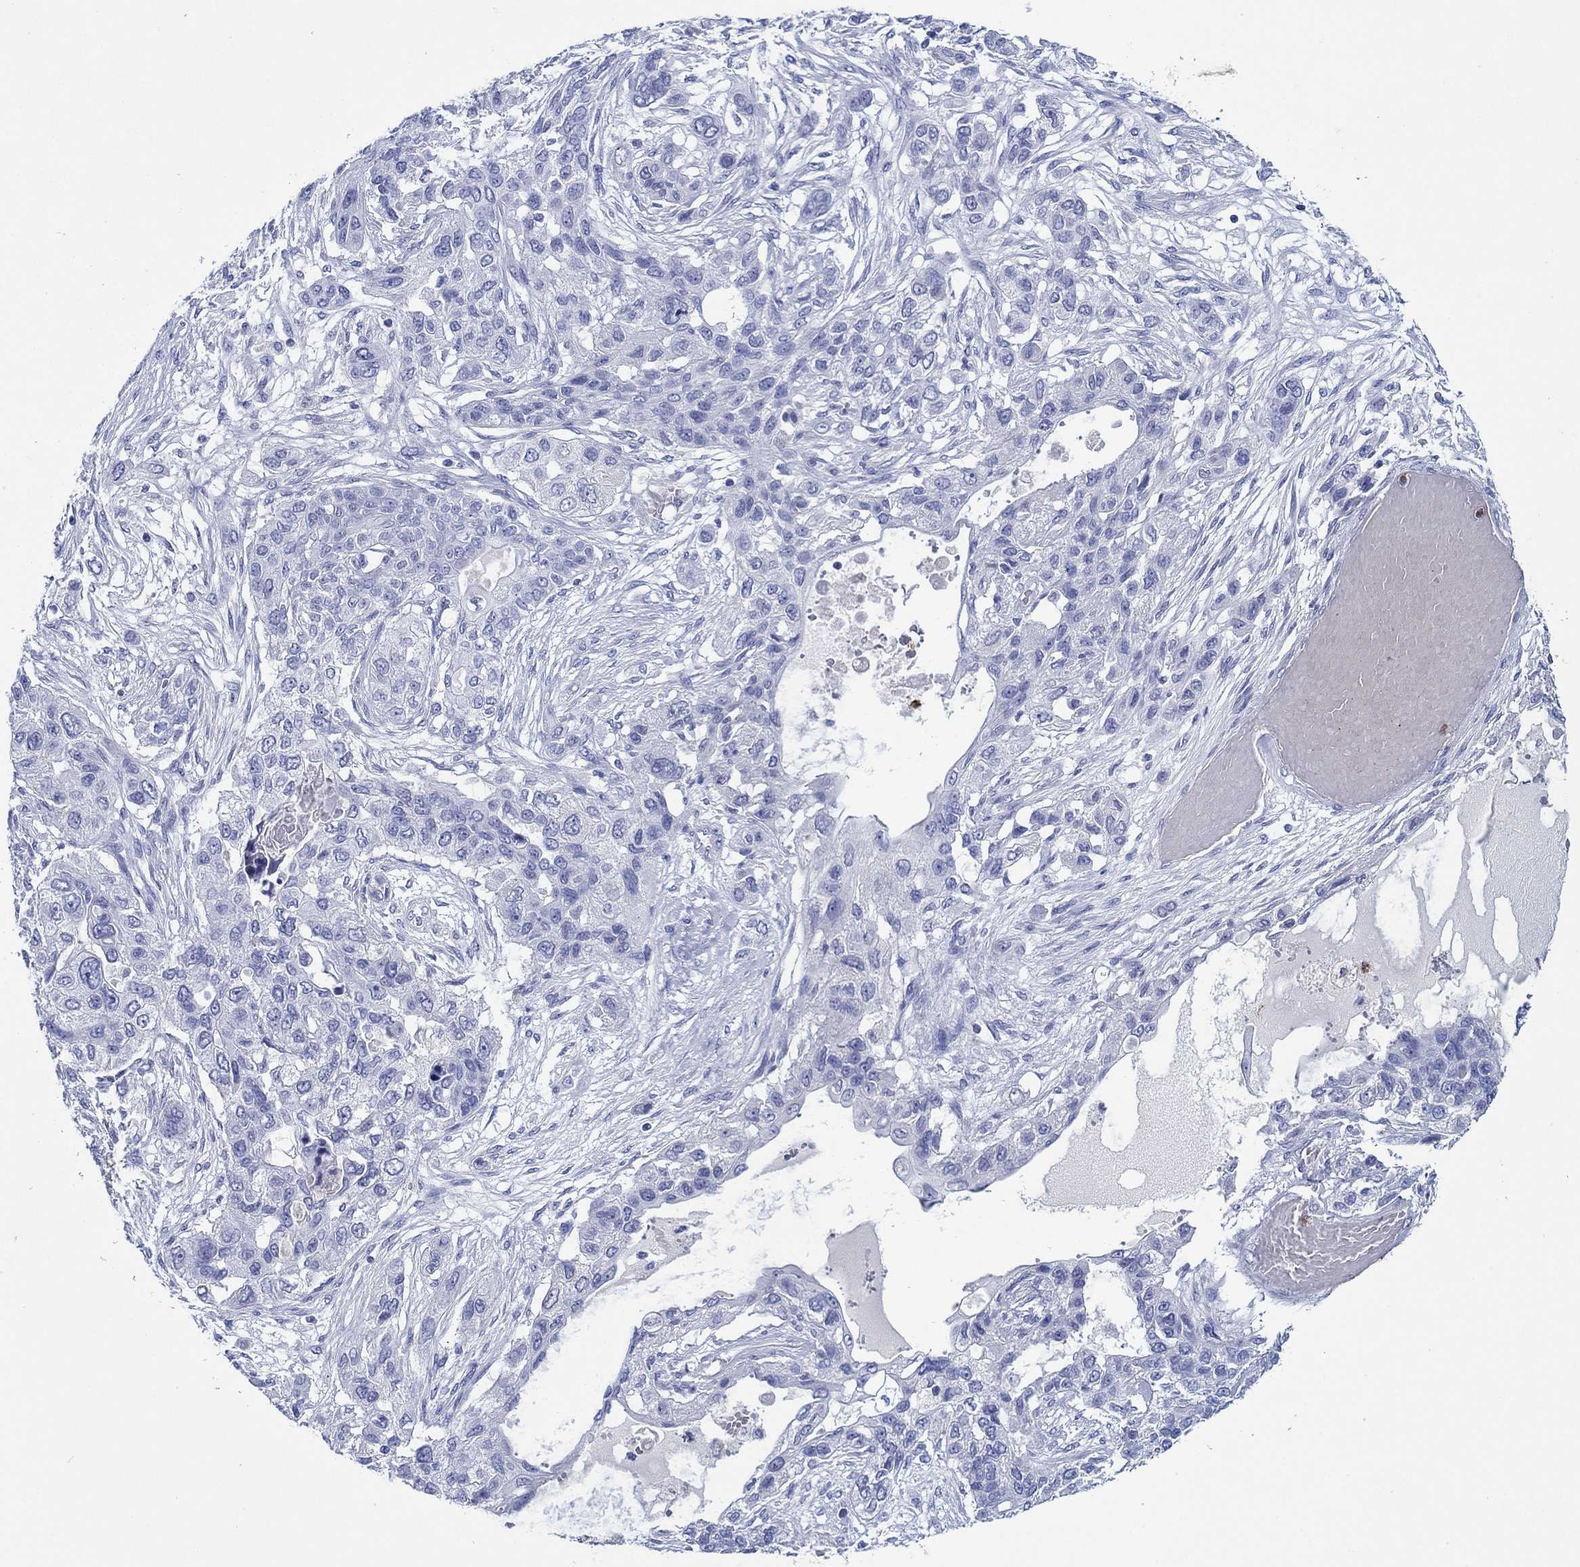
{"staining": {"intensity": "negative", "quantity": "none", "location": "none"}, "tissue": "lung cancer", "cell_type": "Tumor cells", "image_type": "cancer", "snomed": [{"axis": "morphology", "description": "Squamous cell carcinoma, NOS"}, {"axis": "topography", "description": "Lung"}], "caption": "A photomicrograph of human squamous cell carcinoma (lung) is negative for staining in tumor cells.", "gene": "EPX", "patient": {"sex": "female", "age": 70}}